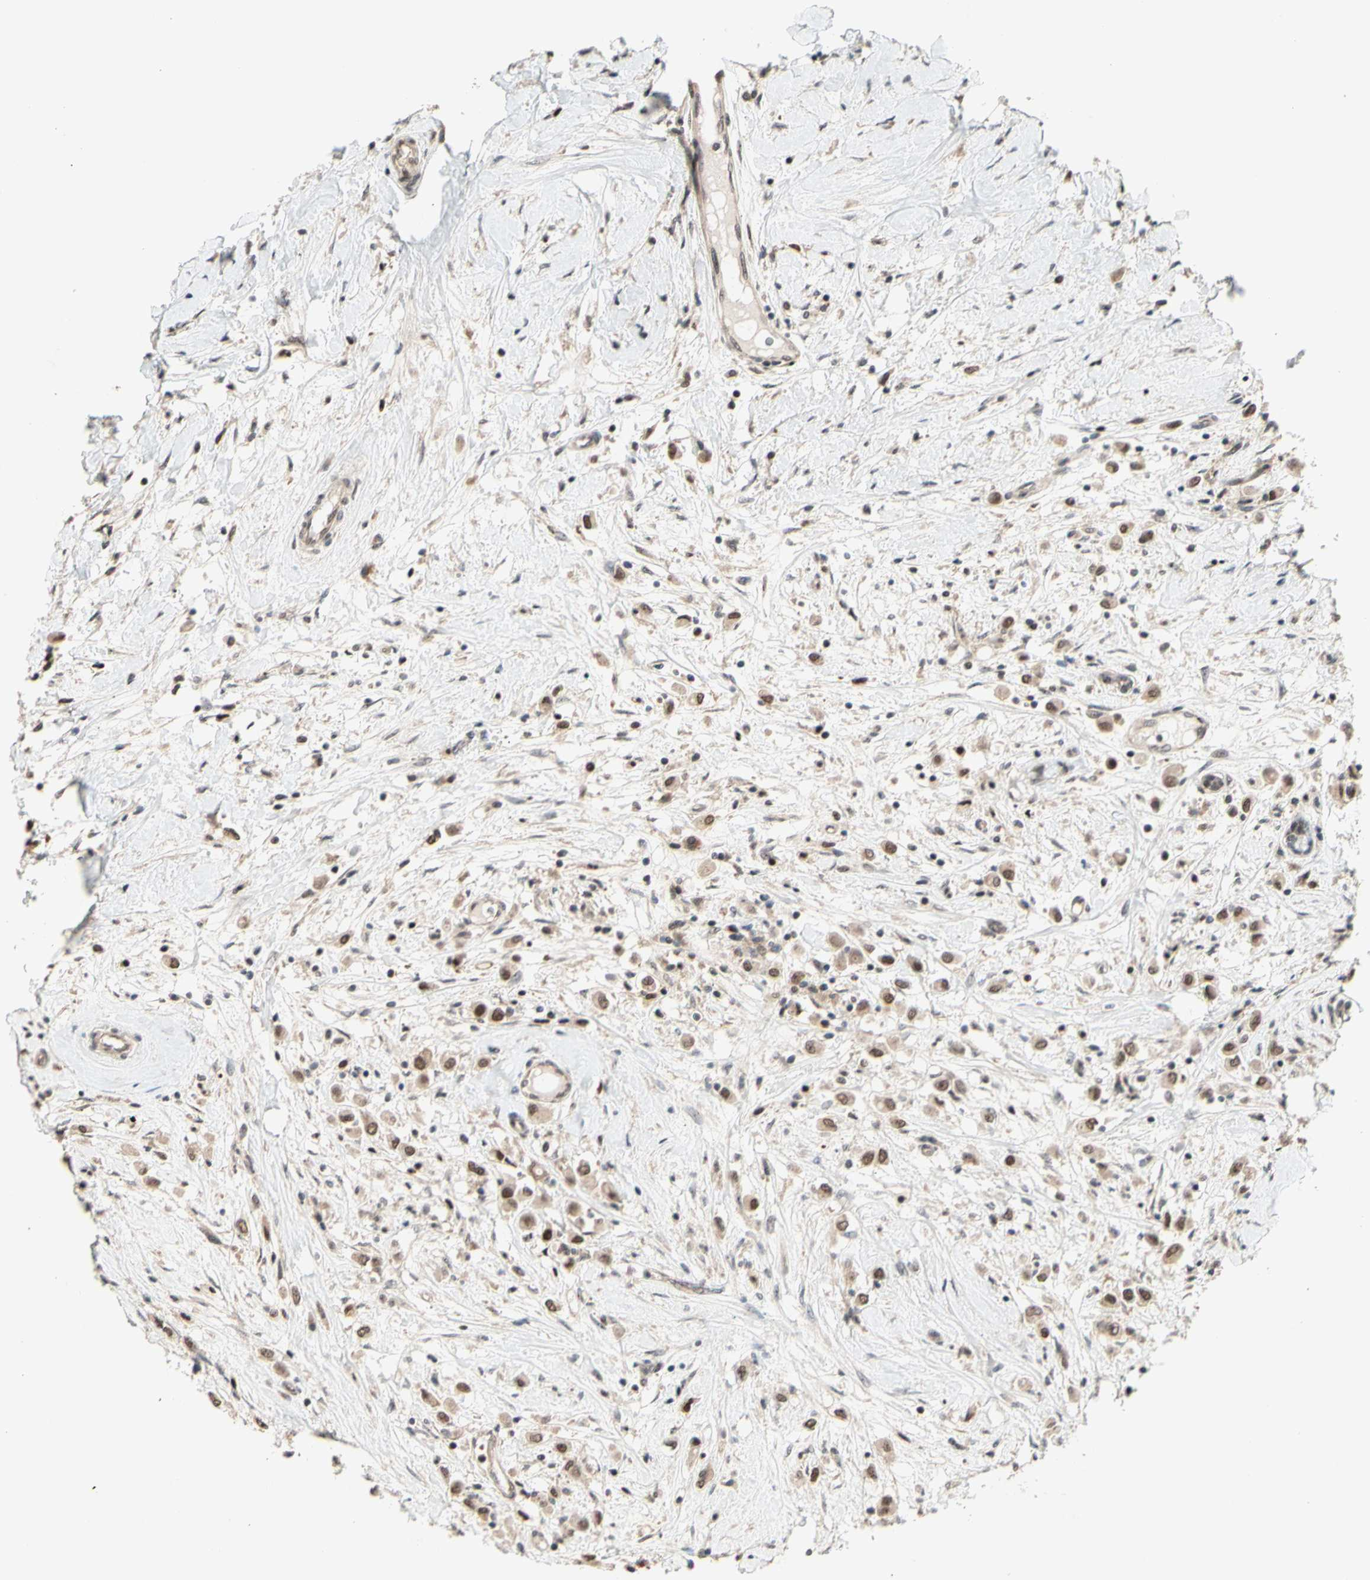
{"staining": {"intensity": "moderate", "quantity": ">75%", "location": "cytoplasmic/membranous,nuclear"}, "tissue": "breast cancer", "cell_type": "Tumor cells", "image_type": "cancer", "snomed": [{"axis": "morphology", "description": "Duct carcinoma"}, {"axis": "topography", "description": "Breast"}], "caption": "Approximately >75% of tumor cells in breast cancer (invasive ductal carcinoma) display moderate cytoplasmic/membranous and nuclear protein expression as visualized by brown immunohistochemical staining.", "gene": "NGEF", "patient": {"sex": "female", "age": 61}}